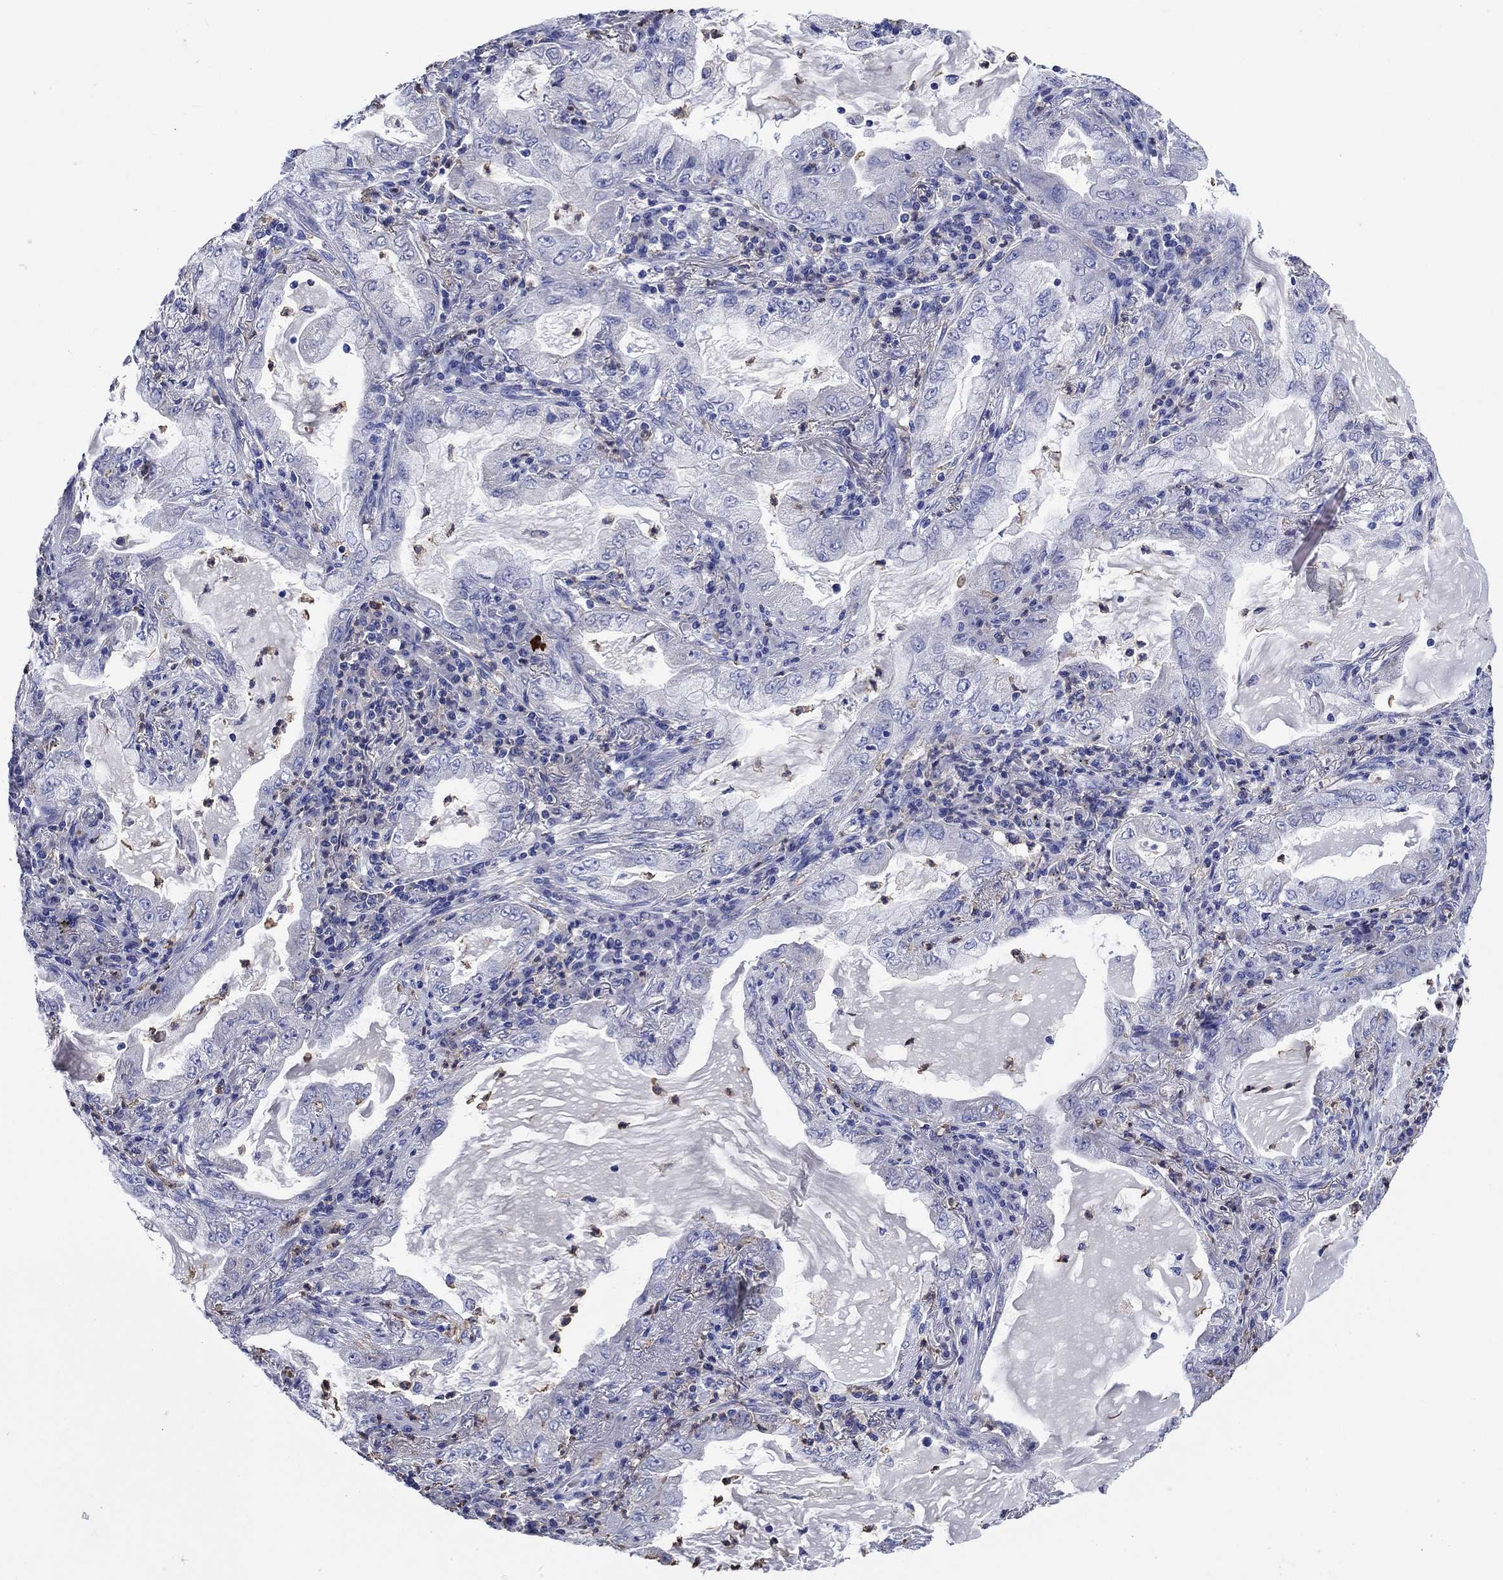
{"staining": {"intensity": "negative", "quantity": "none", "location": "none"}, "tissue": "lung cancer", "cell_type": "Tumor cells", "image_type": "cancer", "snomed": [{"axis": "morphology", "description": "Adenocarcinoma, NOS"}, {"axis": "topography", "description": "Lung"}], "caption": "Tumor cells show no significant protein expression in lung adenocarcinoma. Brightfield microscopy of immunohistochemistry (IHC) stained with DAB (3,3'-diaminobenzidine) (brown) and hematoxylin (blue), captured at high magnification.", "gene": "TFR2", "patient": {"sex": "female", "age": 73}}